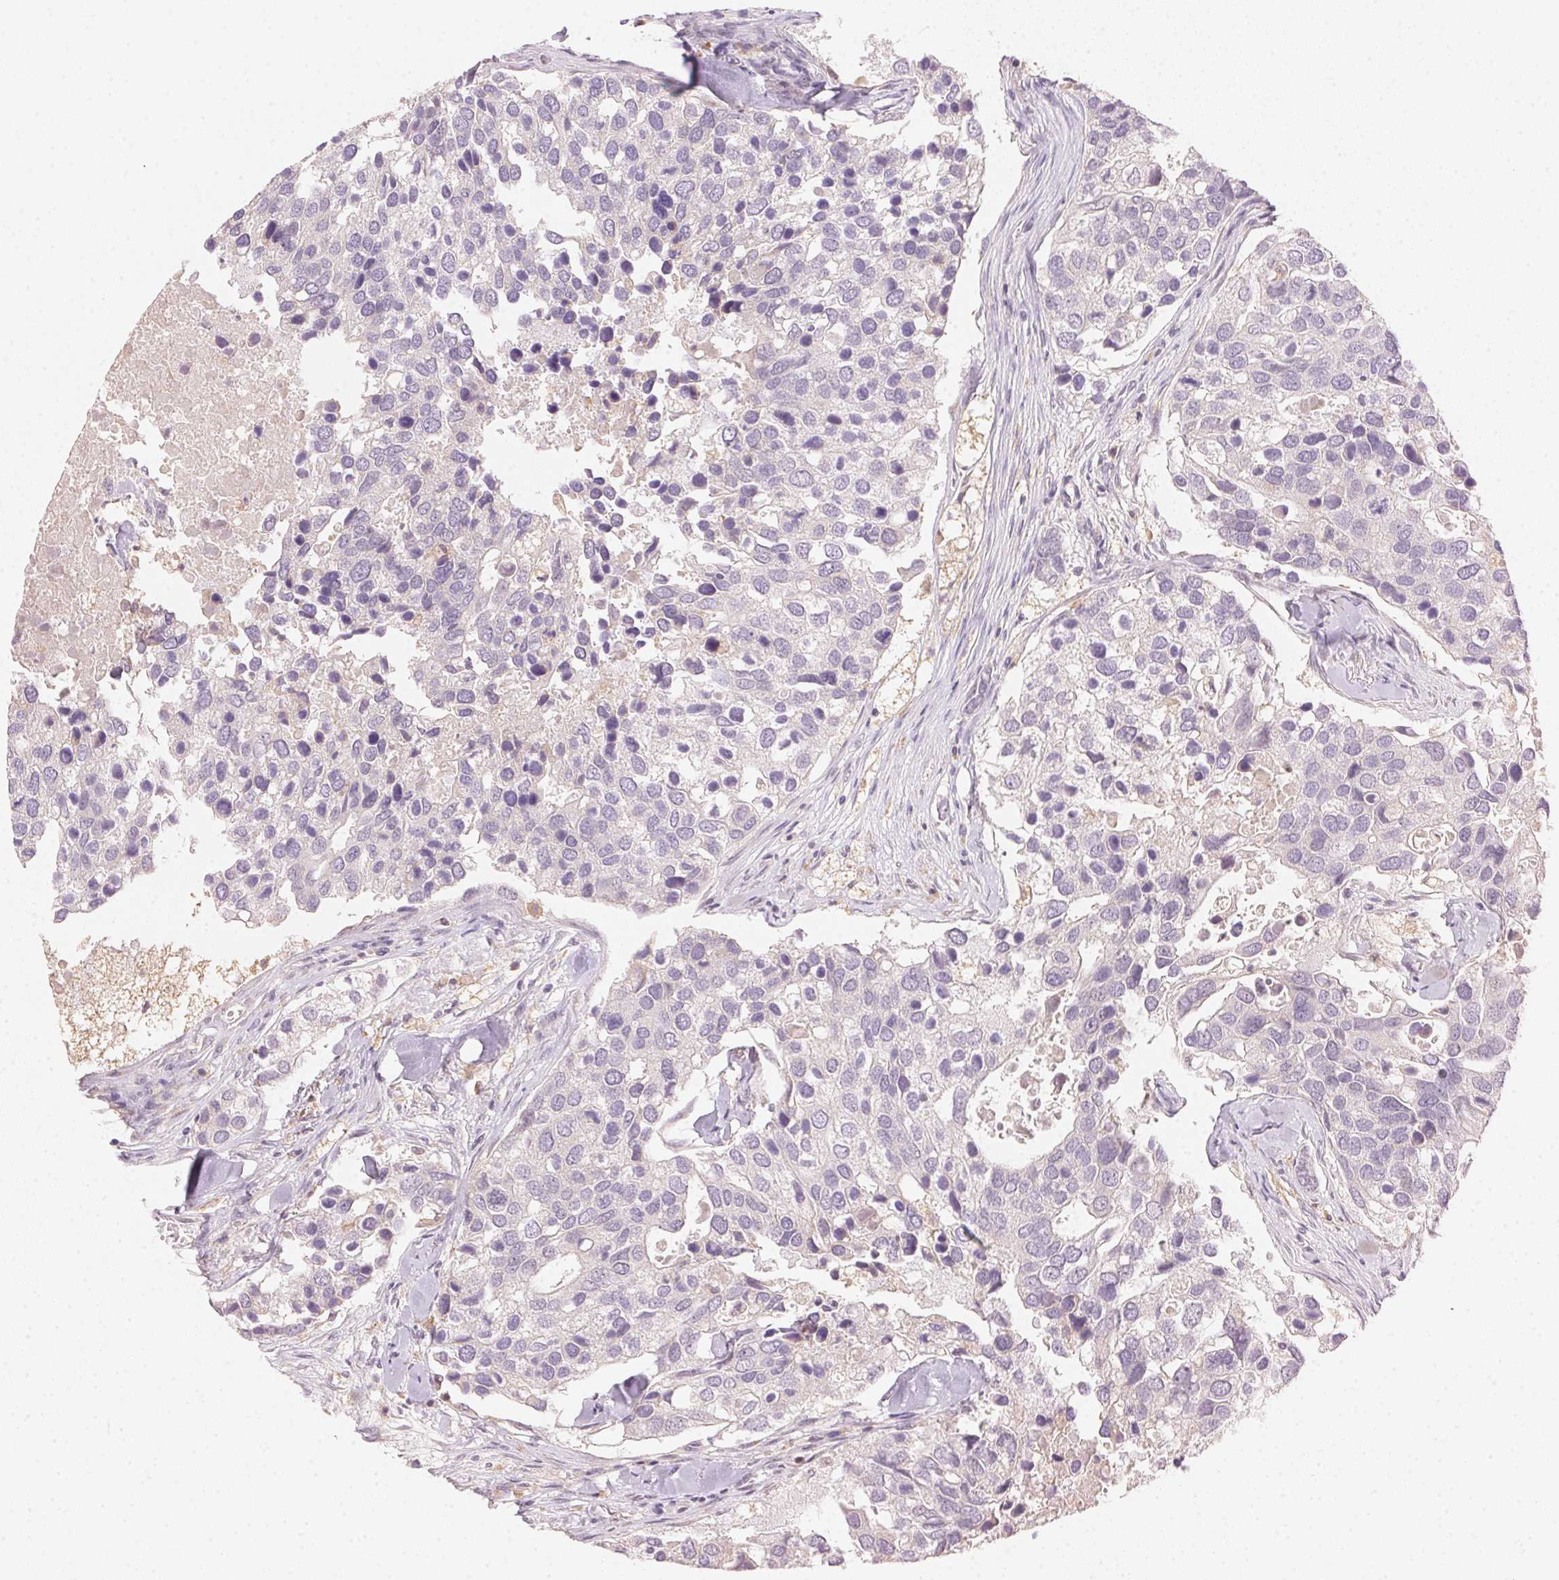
{"staining": {"intensity": "negative", "quantity": "none", "location": "none"}, "tissue": "breast cancer", "cell_type": "Tumor cells", "image_type": "cancer", "snomed": [{"axis": "morphology", "description": "Duct carcinoma"}, {"axis": "topography", "description": "Breast"}], "caption": "High magnification brightfield microscopy of breast cancer (invasive ductal carcinoma) stained with DAB (3,3'-diaminobenzidine) (brown) and counterstained with hematoxylin (blue): tumor cells show no significant staining. Nuclei are stained in blue.", "gene": "SLC6A18", "patient": {"sex": "female", "age": 83}}